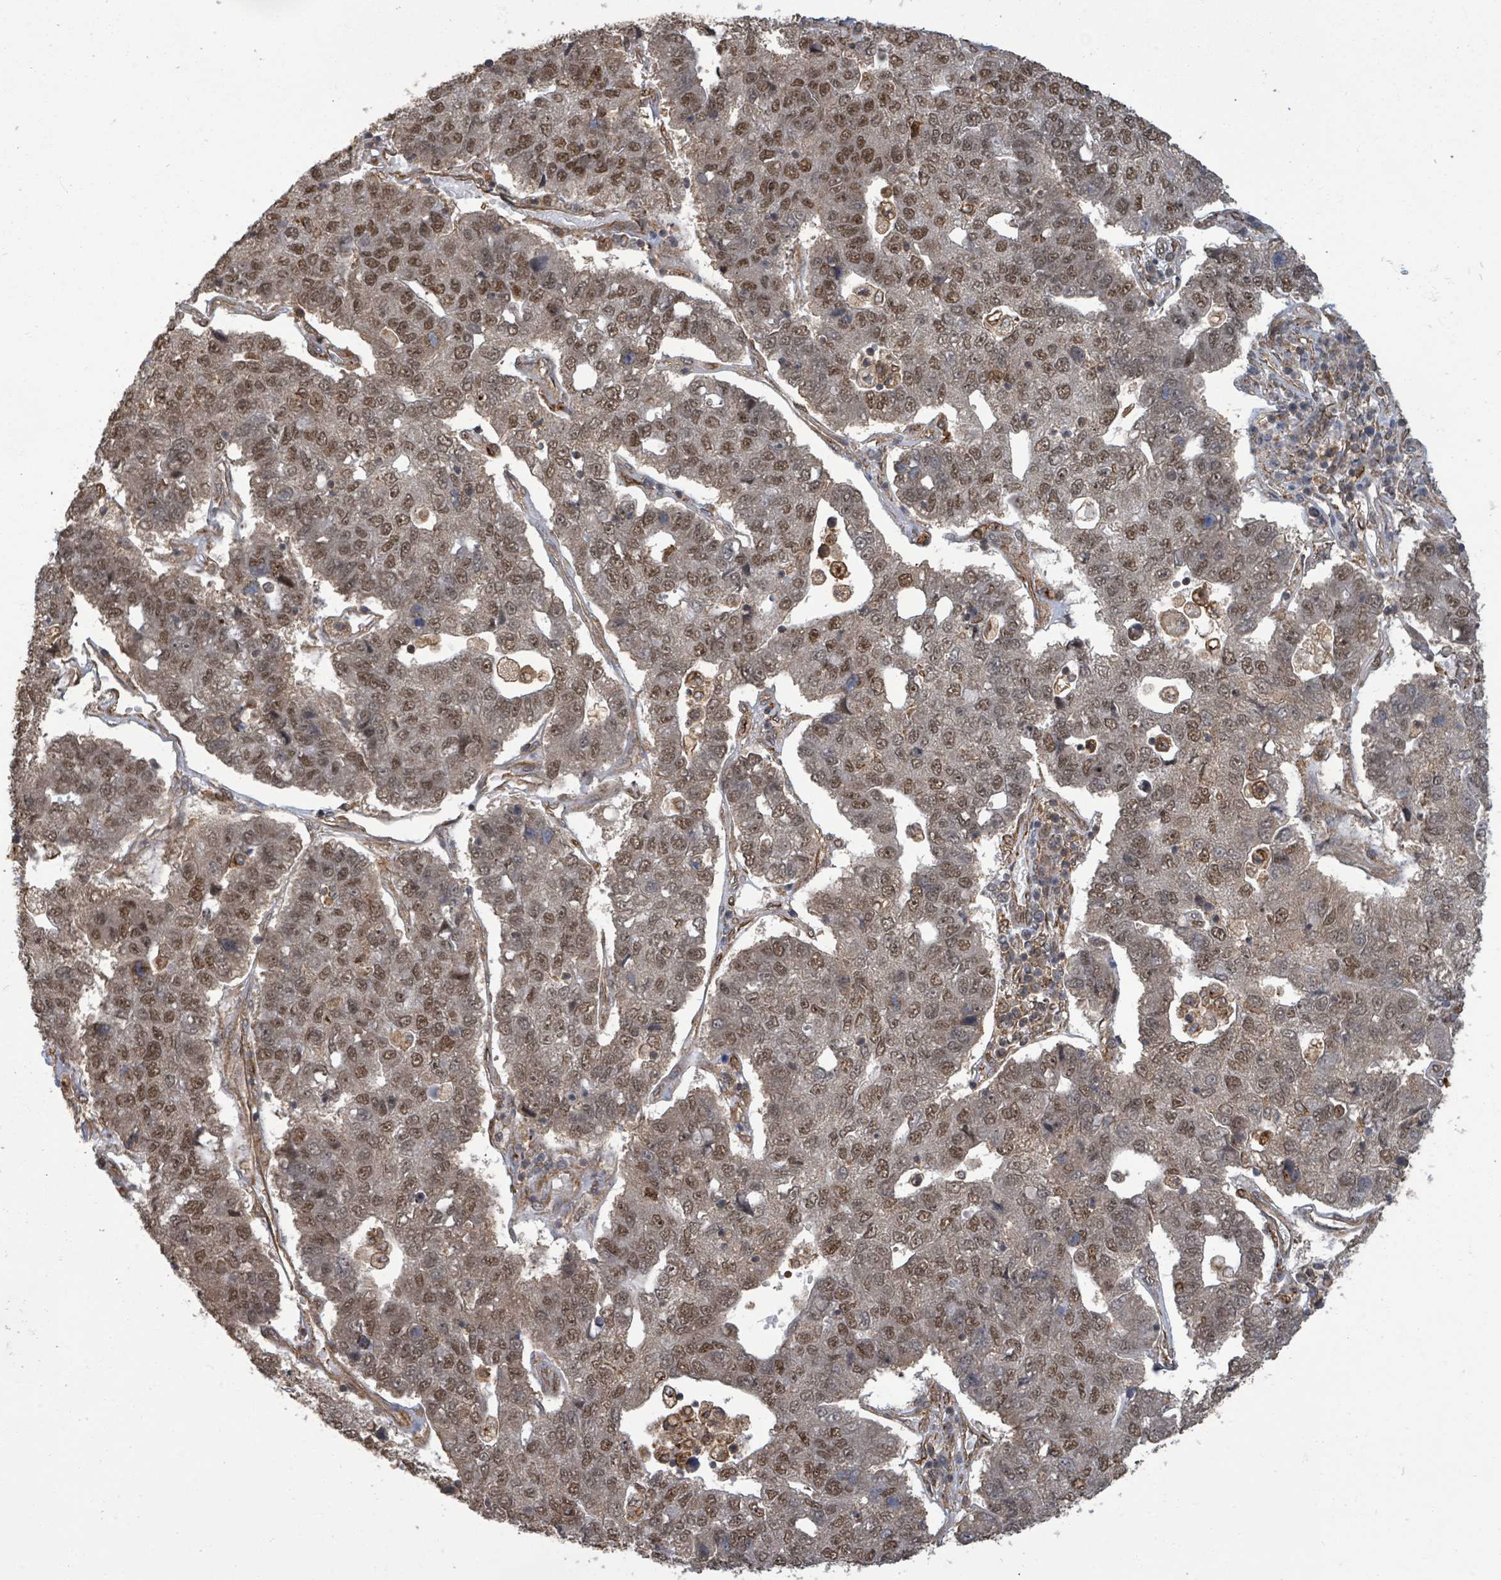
{"staining": {"intensity": "moderate", "quantity": "25%-75%", "location": "nuclear"}, "tissue": "pancreatic cancer", "cell_type": "Tumor cells", "image_type": "cancer", "snomed": [{"axis": "morphology", "description": "Adenocarcinoma, NOS"}, {"axis": "topography", "description": "Pancreas"}], "caption": "Moderate nuclear staining for a protein is present in about 25%-75% of tumor cells of adenocarcinoma (pancreatic) using IHC.", "gene": "KLC1", "patient": {"sex": "female", "age": 61}}